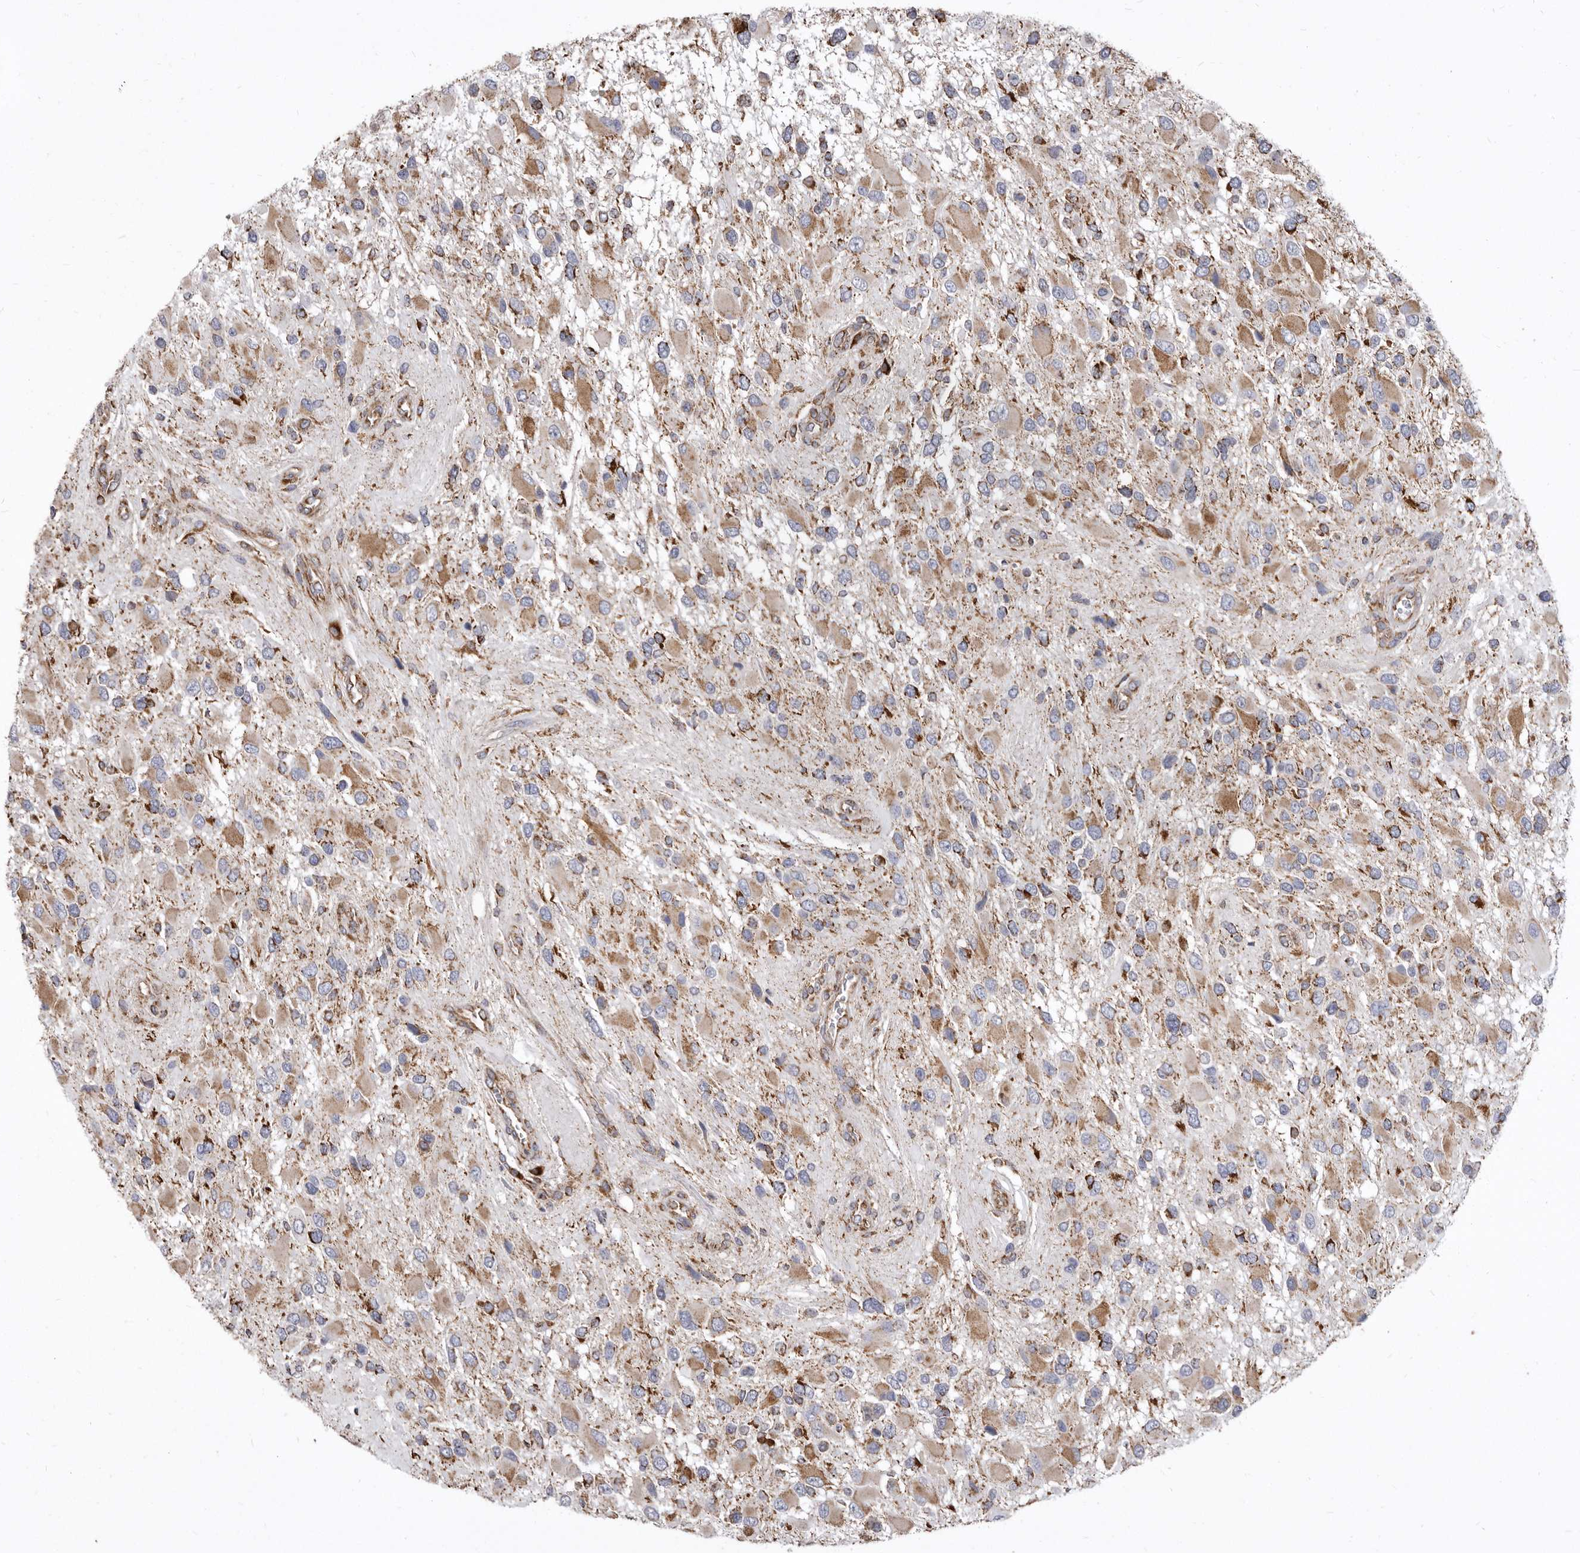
{"staining": {"intensity": "moderate", "quantity": "25%-75%", "location": "cytoplasmic/membranous"}, "tissue": "glioma", "cell_type": "Tumor cells", "image_type": "cancer", "snomed": [{"axis": "morphology", "description": "Glioma, malignant, High grade"}, {"axis": "topography", "description": "Brain"}], "caption": "DAB immunohistochemical staining of high-grade glioma (malignant) demonstrates moderate cytoplasmic/membranous protein expression in about 25%-75% of tumor cells. The staining was performed using DAB, with brown indicating positive protein expression. Nuclei are stained blue with hematoxylin.", "gene": "CDK5RAP3", "patient": {"sex": "male", "age": 53}}